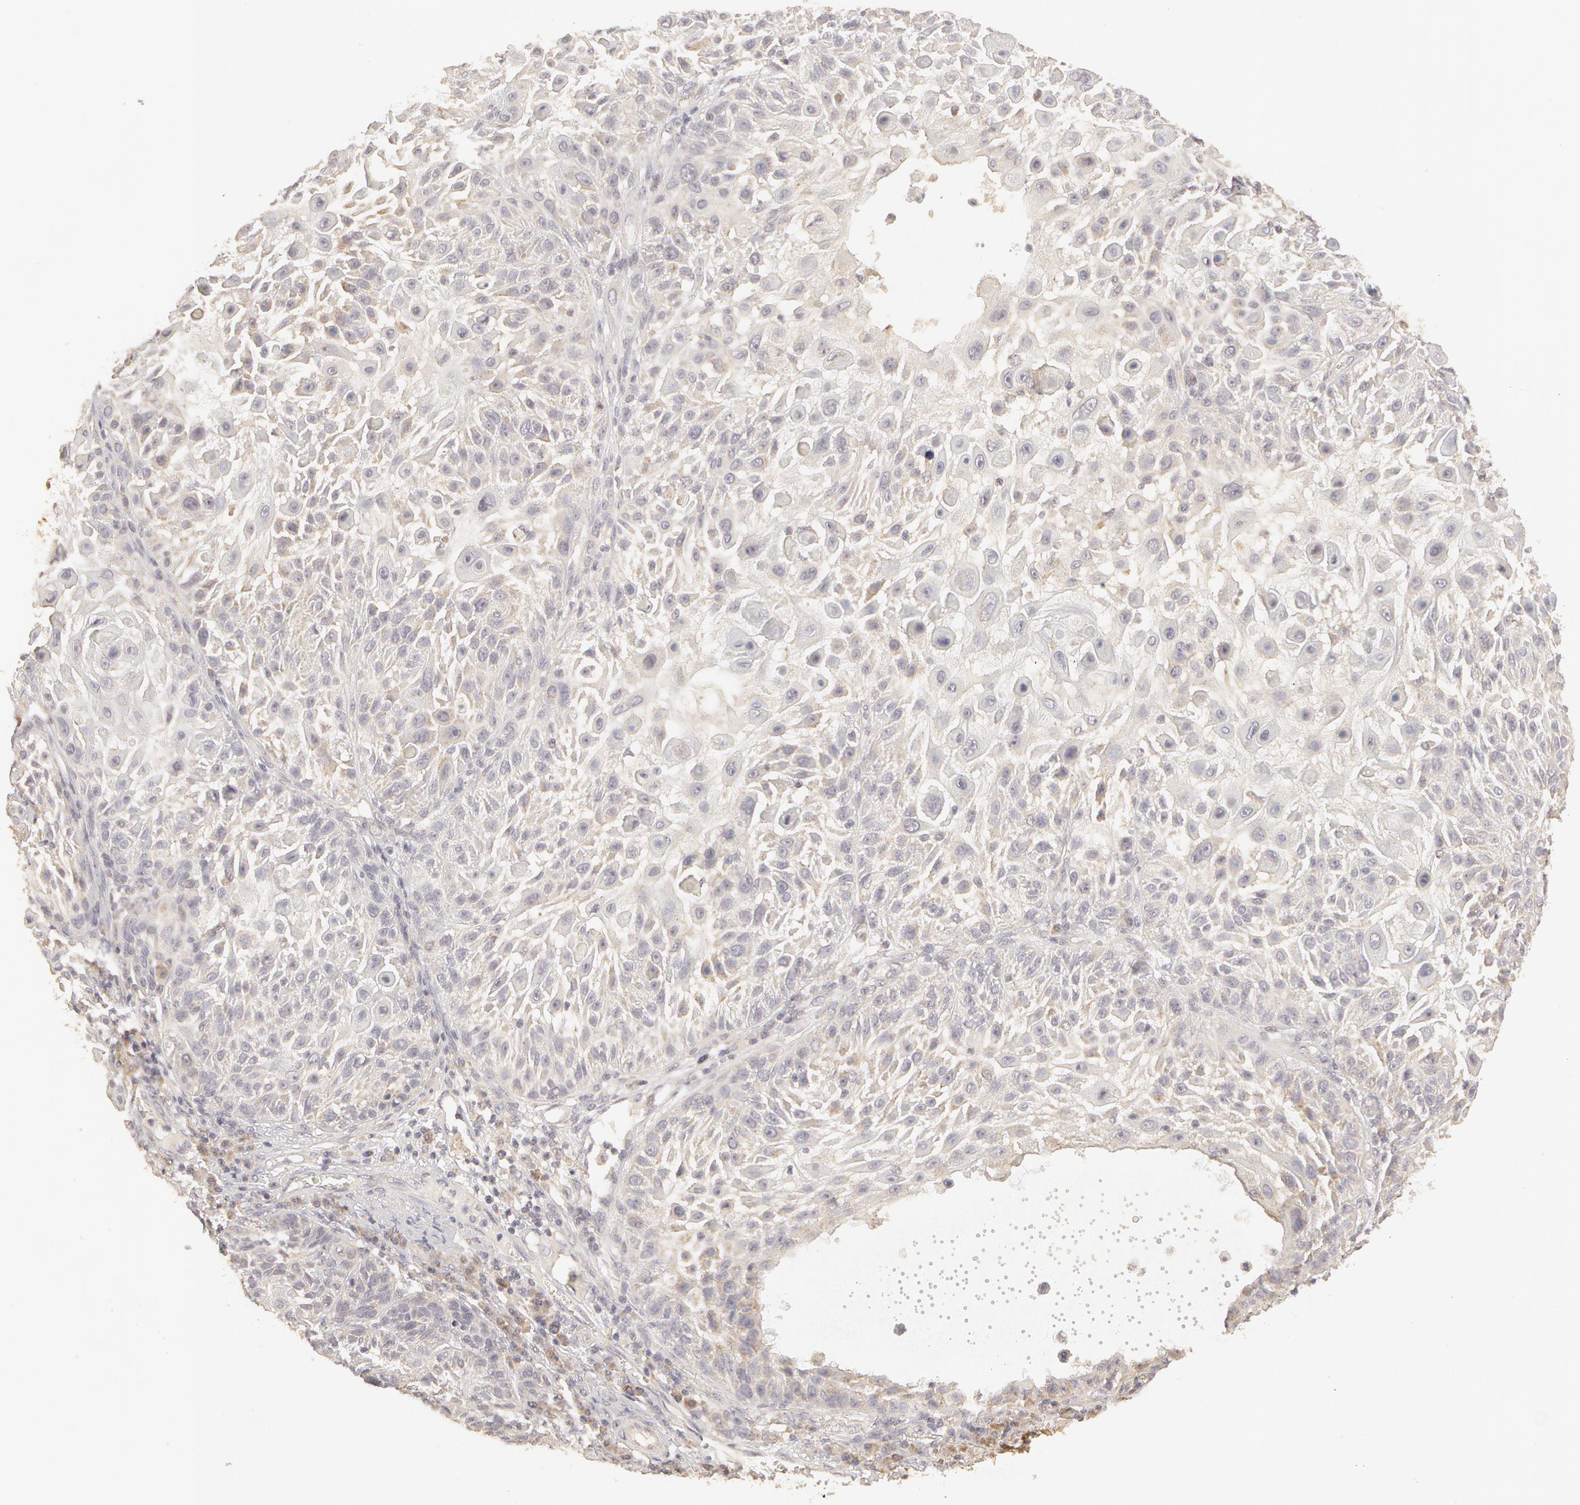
{"staining": {"intensity": "negative", "quantity": "none", "location": "none"}, "tissue": "skin cancer", "cell_type": "Tumor cells", "image_type": "cancer", "snomed": [{"axis": "morphology", "description": "Squamous cell carcinoma, NOS"}, {"axis": "topography", "description": "Skin"}], "caption": "An IHC histopathology image of skin cancer is shown. There is no staining in tumor cells of skin cancer.", "gene": "ADPRH", "patient": {"sex": "female", "age": 89}}